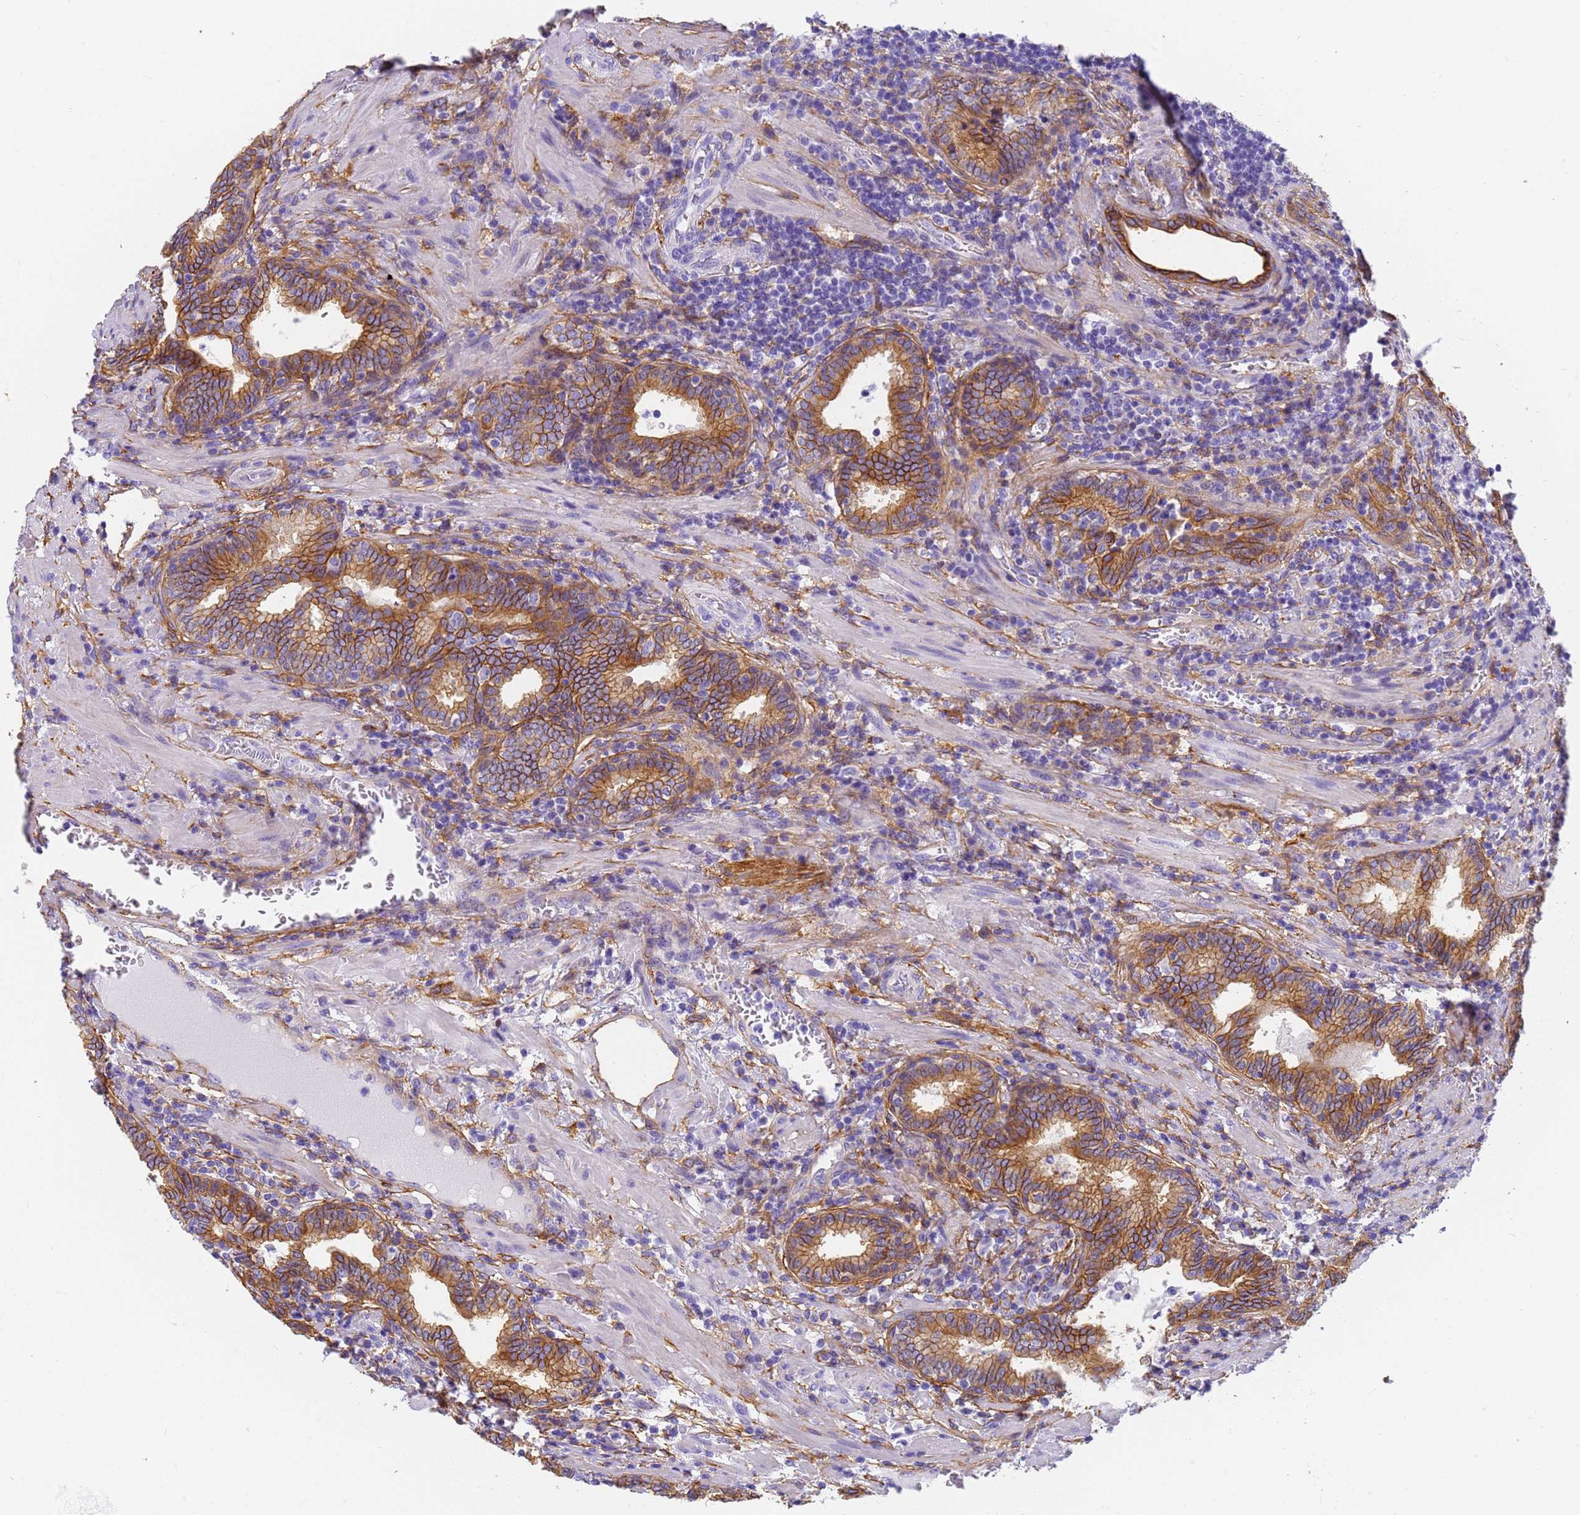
{"staining": {"intensity": "strong", "quantity": "25%-75%", "location": "cytoplasmic/membranous"}, "tissue": "prostate cancer", "cell_type": "Tumor cells", "image_type": "cancer", "snomed": [{"axis": "morphology", "description": "Adenocarcinoma, High grade"}, {"axis": "topography", "description": "Prostate"}], "caption": "Immunohistochemistry (IHC) histopathology image of prostate cancer stained for a protein (brown), which reveals high levels of strong cytoplasmic/membranous positivity in approximately 25%-75% of tumor cells.", "gene": "MVB12A", "patient": {"sex": "male", "age": 69}}